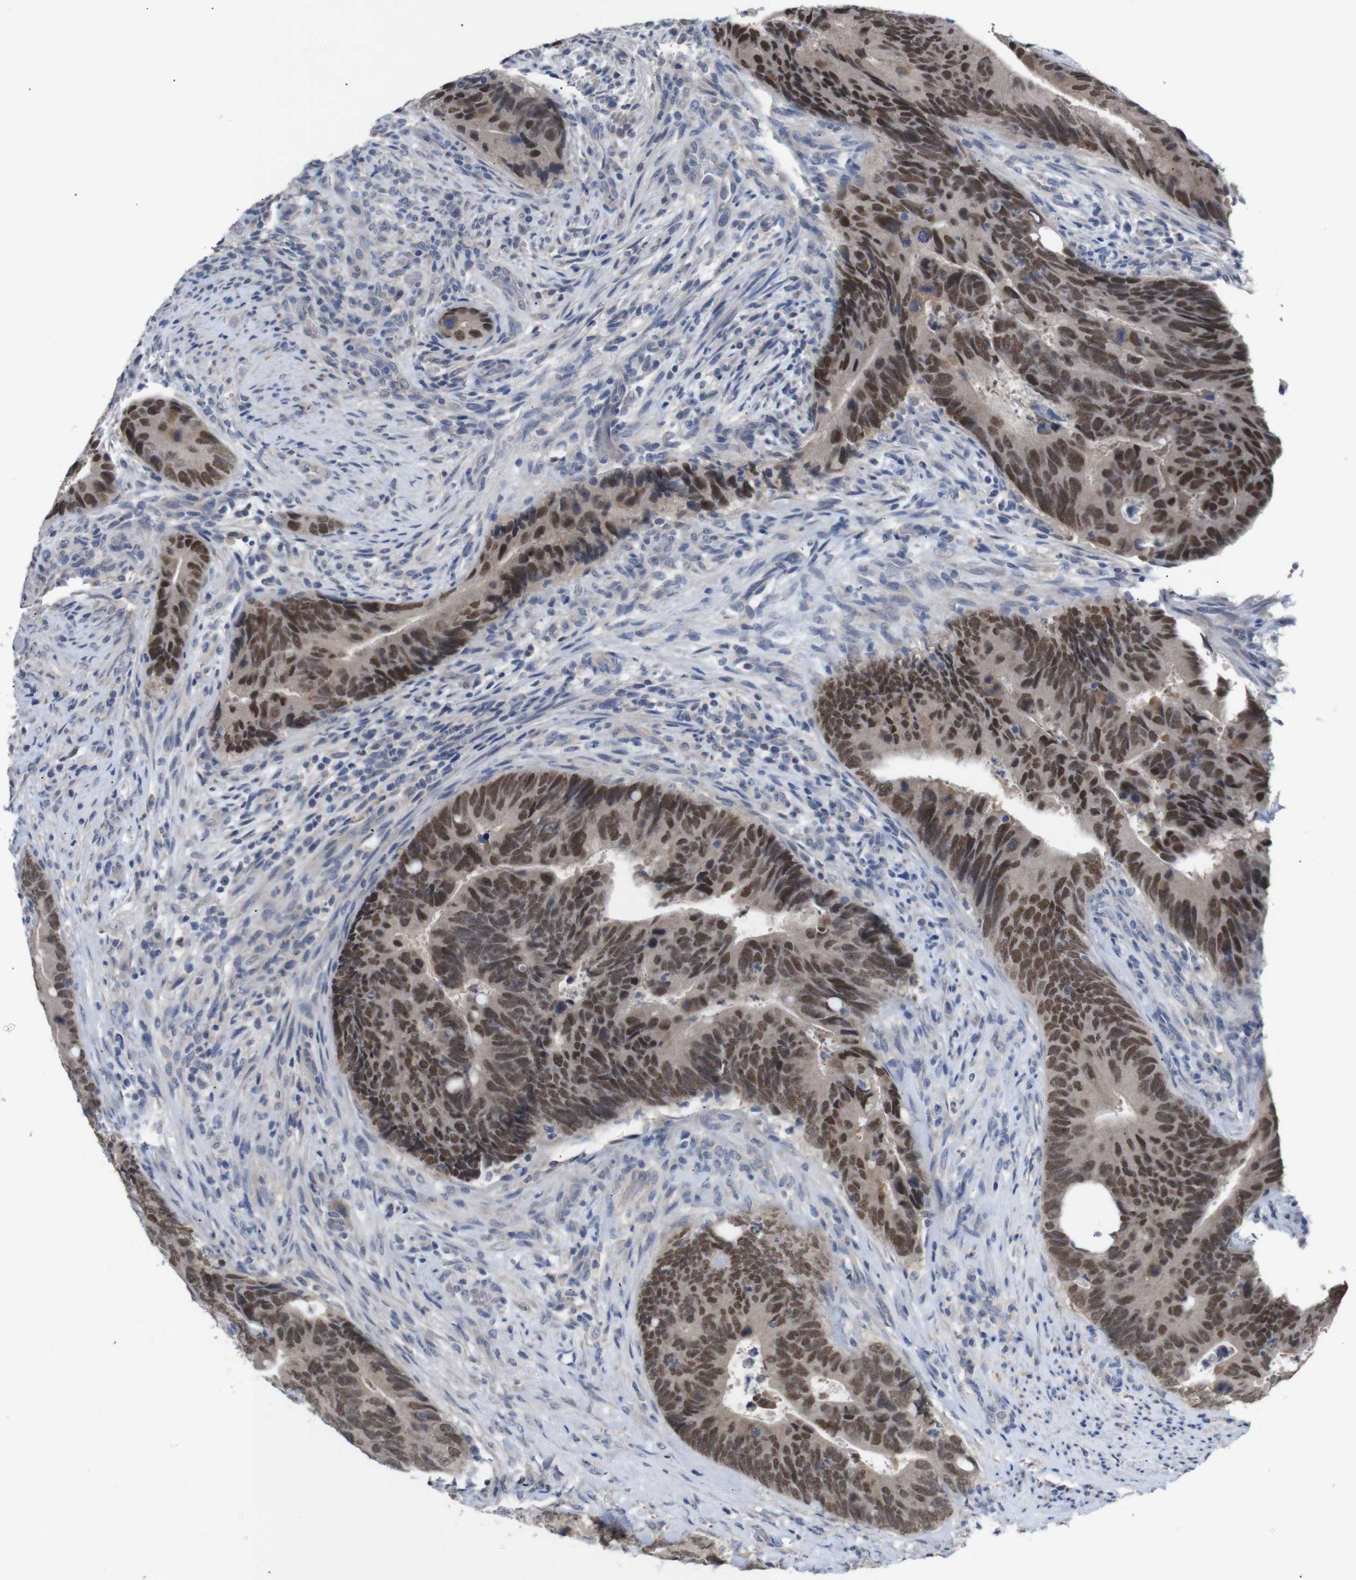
{"staining": {"intensity": "strong", "quantity": ">75%", "location": "cytoplasmic/membranous,nuclear"}, "tissue": "colorectal cancer", "cell_type": "Tumor cells", "image_type": "cancer", "snomed": [{"axis": "morphology", "description": "Normal tissue, NOS"}, {"axis": "morphology", "description": "Adenocarcinoma, NOS"}, {"axis": "topography", "description": "Colon"}], "caption": "Colorectal cancer stained for a protein demonstrates strong cytoplasmic/membranous and nuclear positivity in tumor cells. Nuclei are stained in blue.", "gene": "HNF1A", "patient": {"sex": "male", "age": 56}}